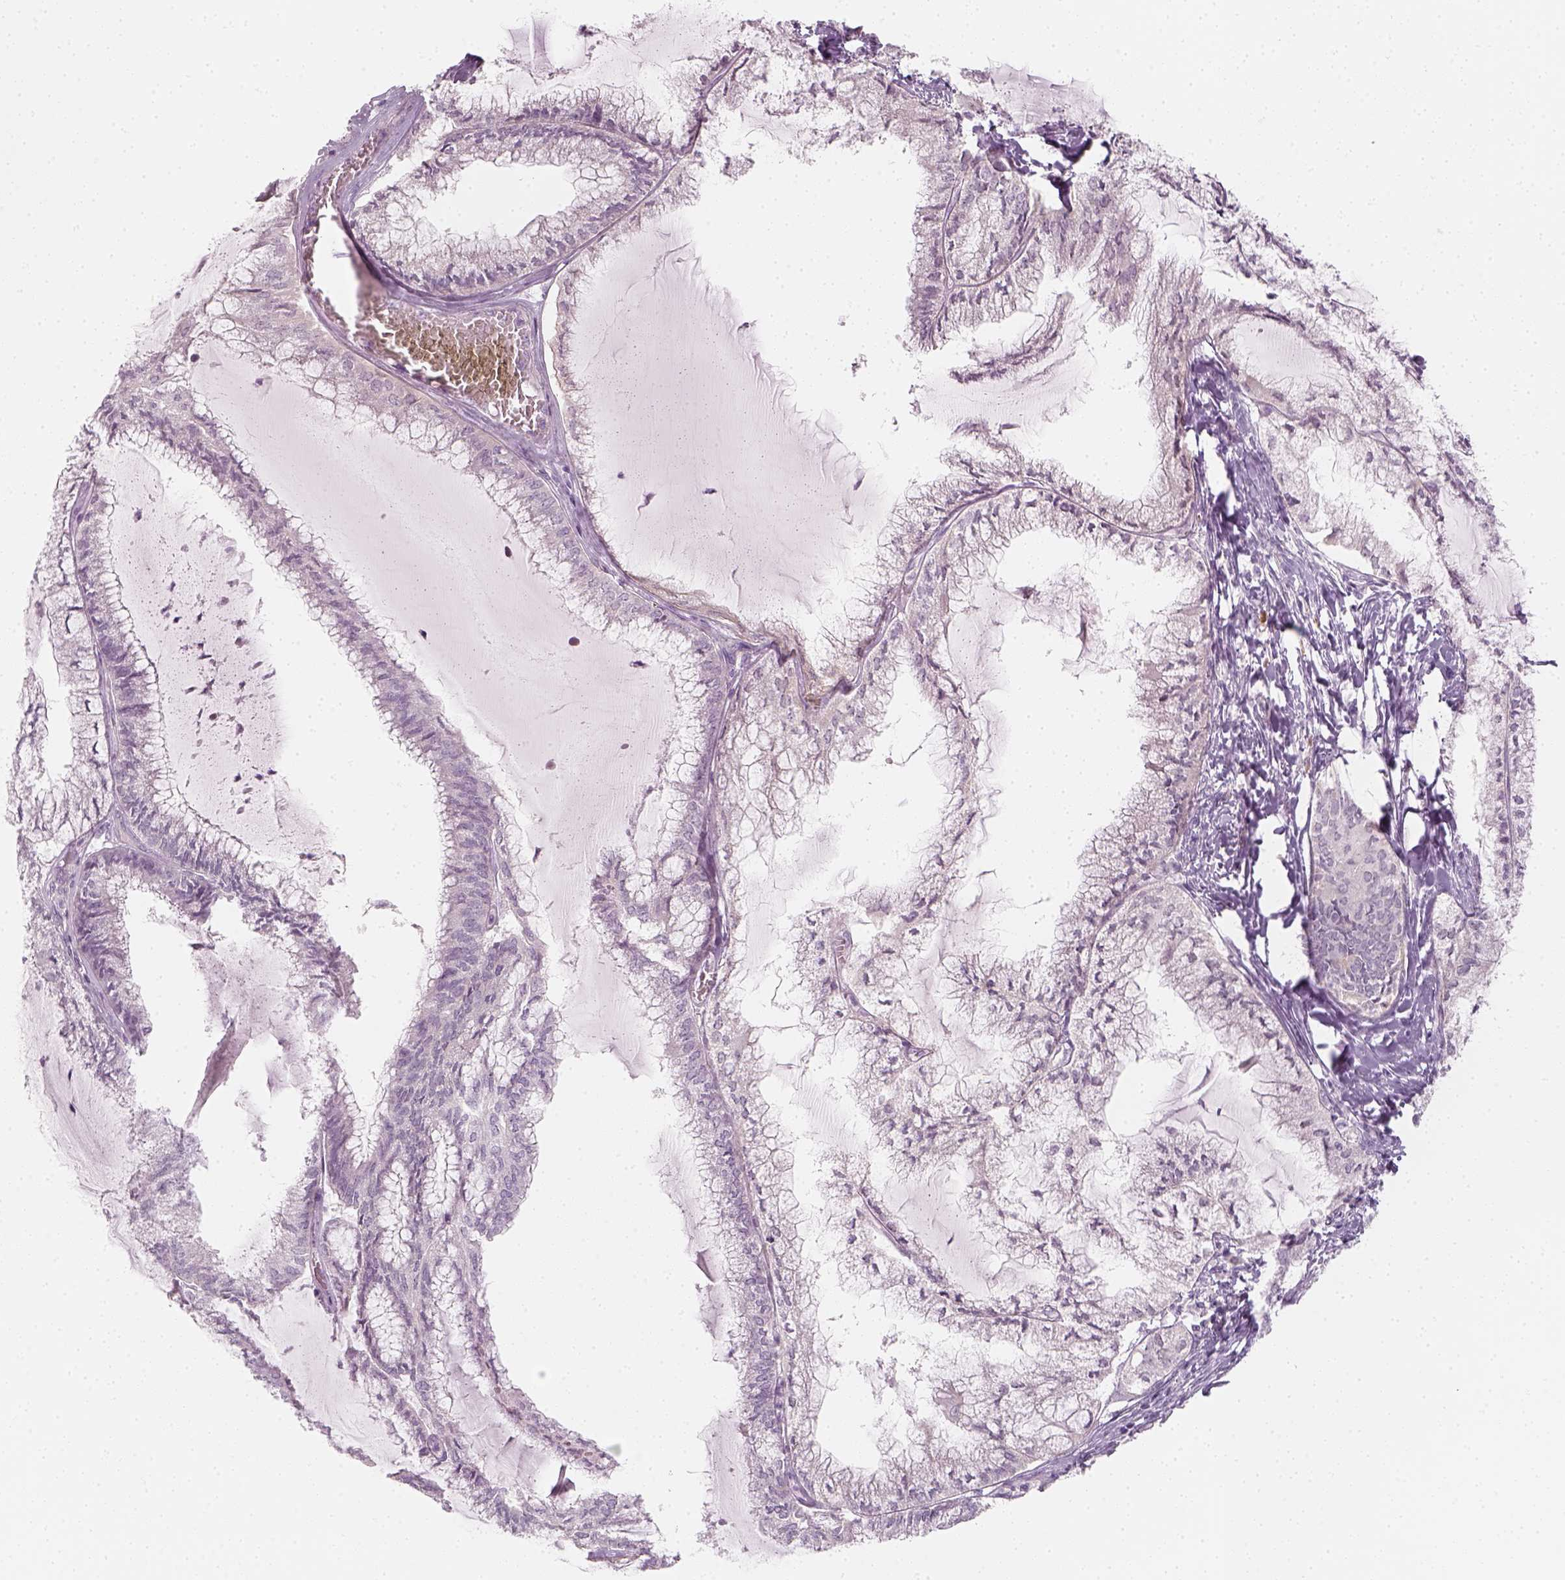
{"staining": {"intensity": "negative", "quantity": "none", "location": "none"}, "tissue": "endometrial cancer", "cell_type": "Tumor cells", "image_type": "cancer", "snomed": [{"axis": "morphology", "description": "Carcinoma, NOS"}, {"axis": "topography", "description": "Endometrium"}], "caption": "IHC of human endometrial carcinoma reveals no staining in tumor cells.", "gene": "PRAME", "patient": {"sex": "female", "age": 62}}